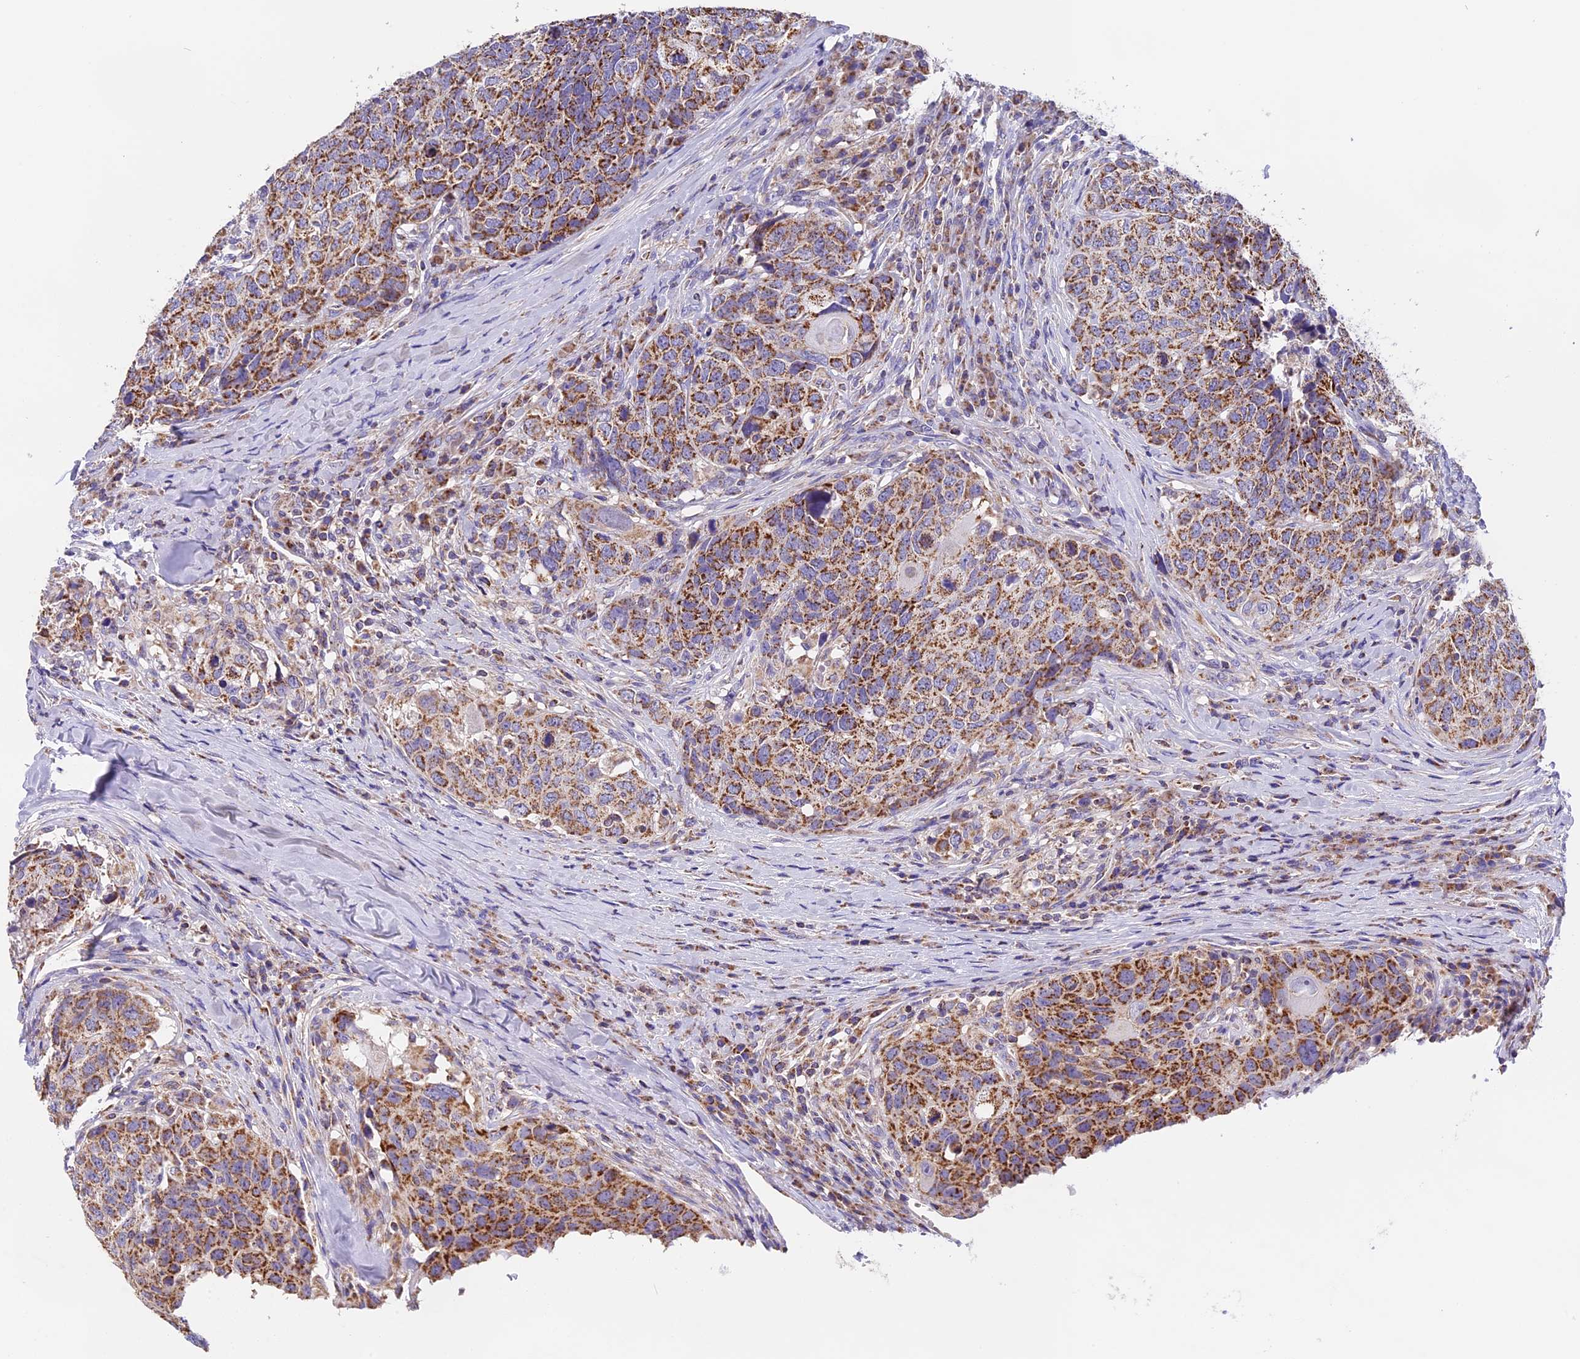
{"staining": {"intensity": "strong", "quantity": ">75%", "location": "cytoplasmic/membranous"}, "tissue": "head and neck cancer", "cell_type": "Tumor cells", "image_type": "cancer", "snomed": [{"axis": "morphology", "description": "Squamous cell carcinoma, NOS"}, {"axis": "topography", "description": "Head-Neck"}], "caption": "Head and neck cancer tissue demonstrates strong cytoplasmic/membranous staining in about >75% of tumor cells", "gene": "MGME1", "patient": {"sex": "male", "age": 66}}